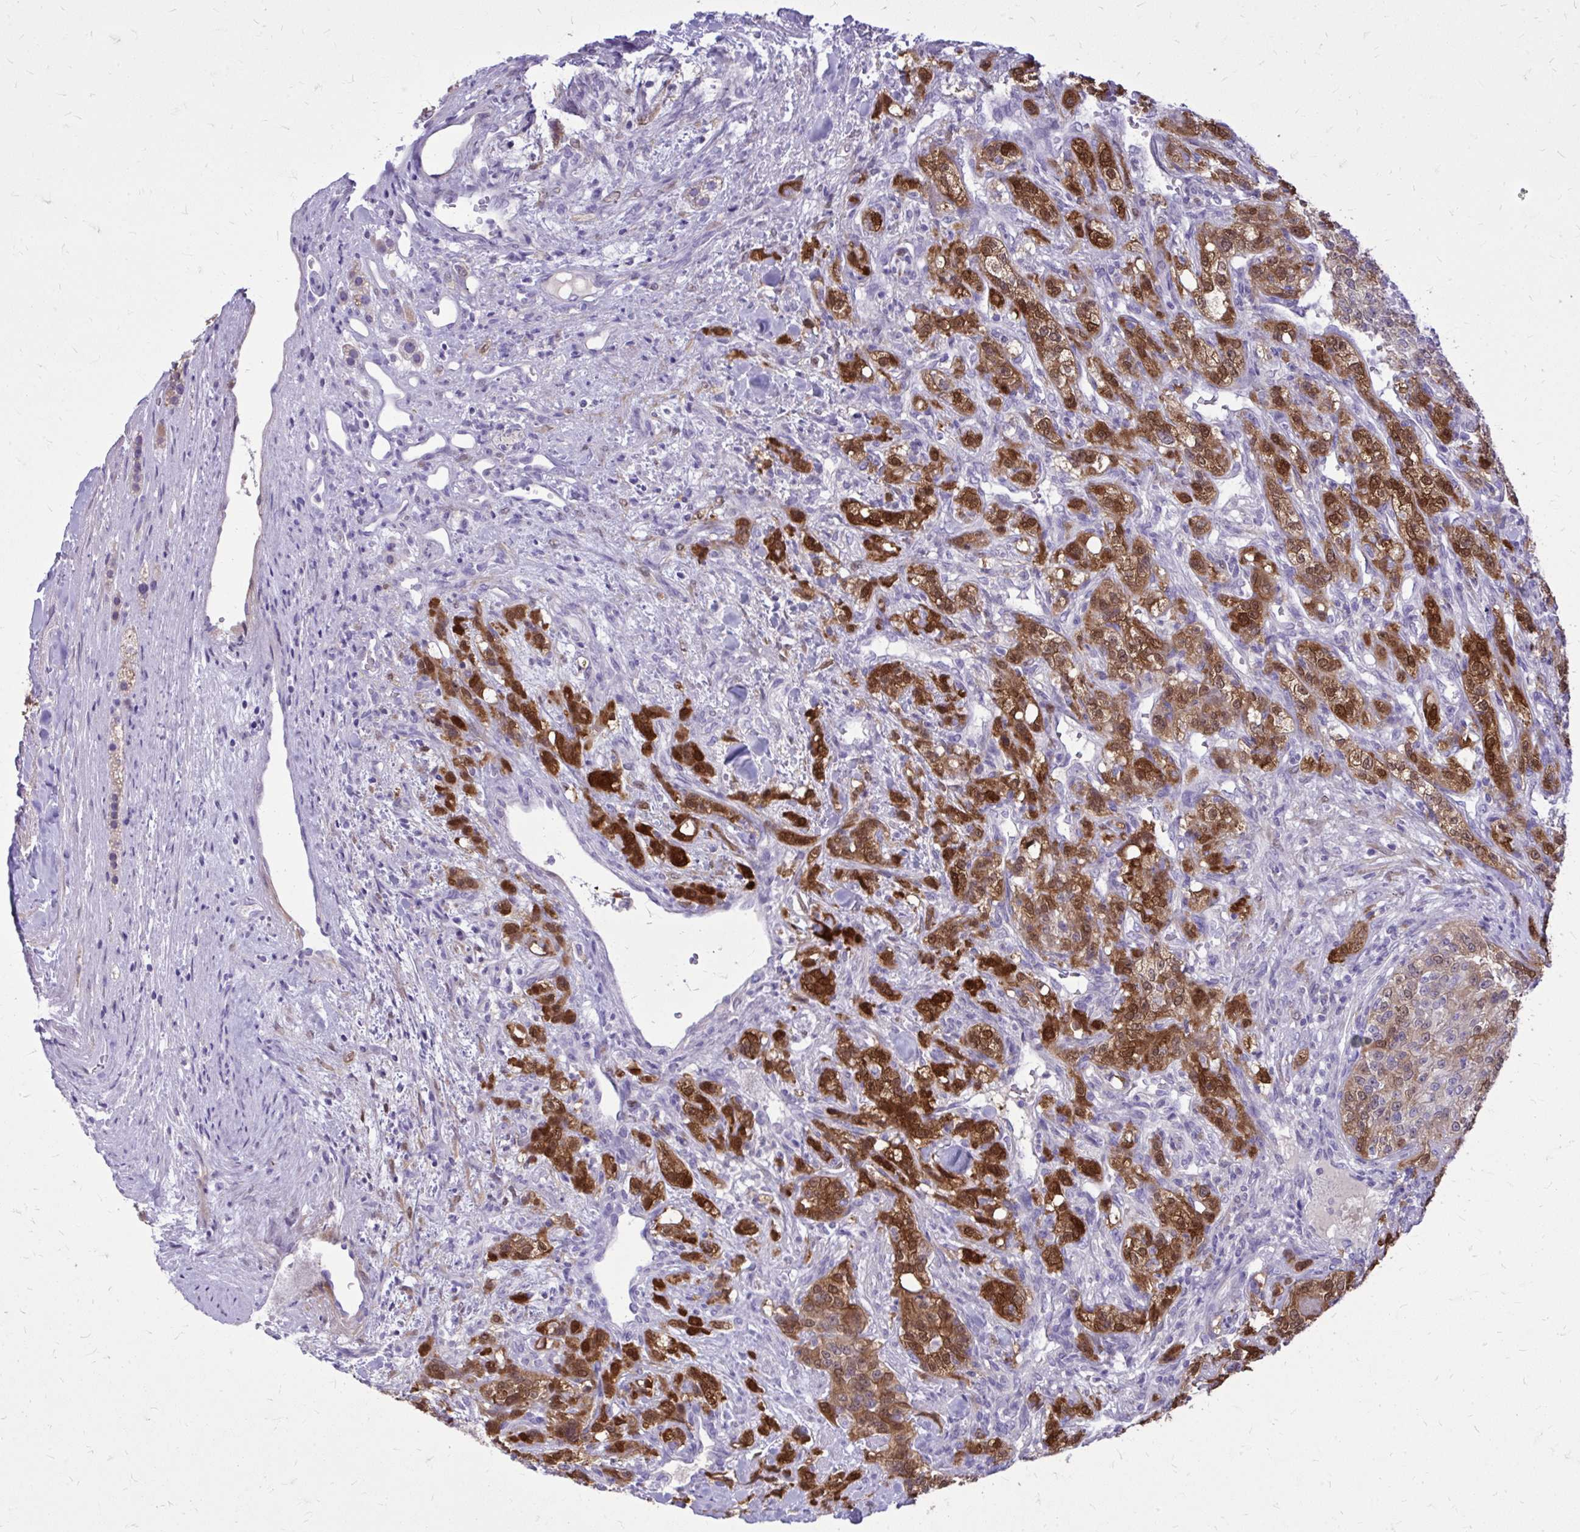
{"staining": {"intensity": "strong", "quantity": ">75%", "location": "cytoplasmic/membranous"}, "tissue": "renal cancer", "cell_type": "Tumor cells", "image_type": "cancer", "snomed": [{"axis": "morphology", "description": "Adenocarcinoma, NOS"}, {"axis": "topography", "description": "Kidney"}], "caption": "This photomicrograph reveals IHC staining of adenocarcinoma (renal), with high strong cytoplasmic/membranous positivity in approximately >75% of tumor cells.", "gene": "NNMT", "patient": {"sex": "female", "age": 63}}